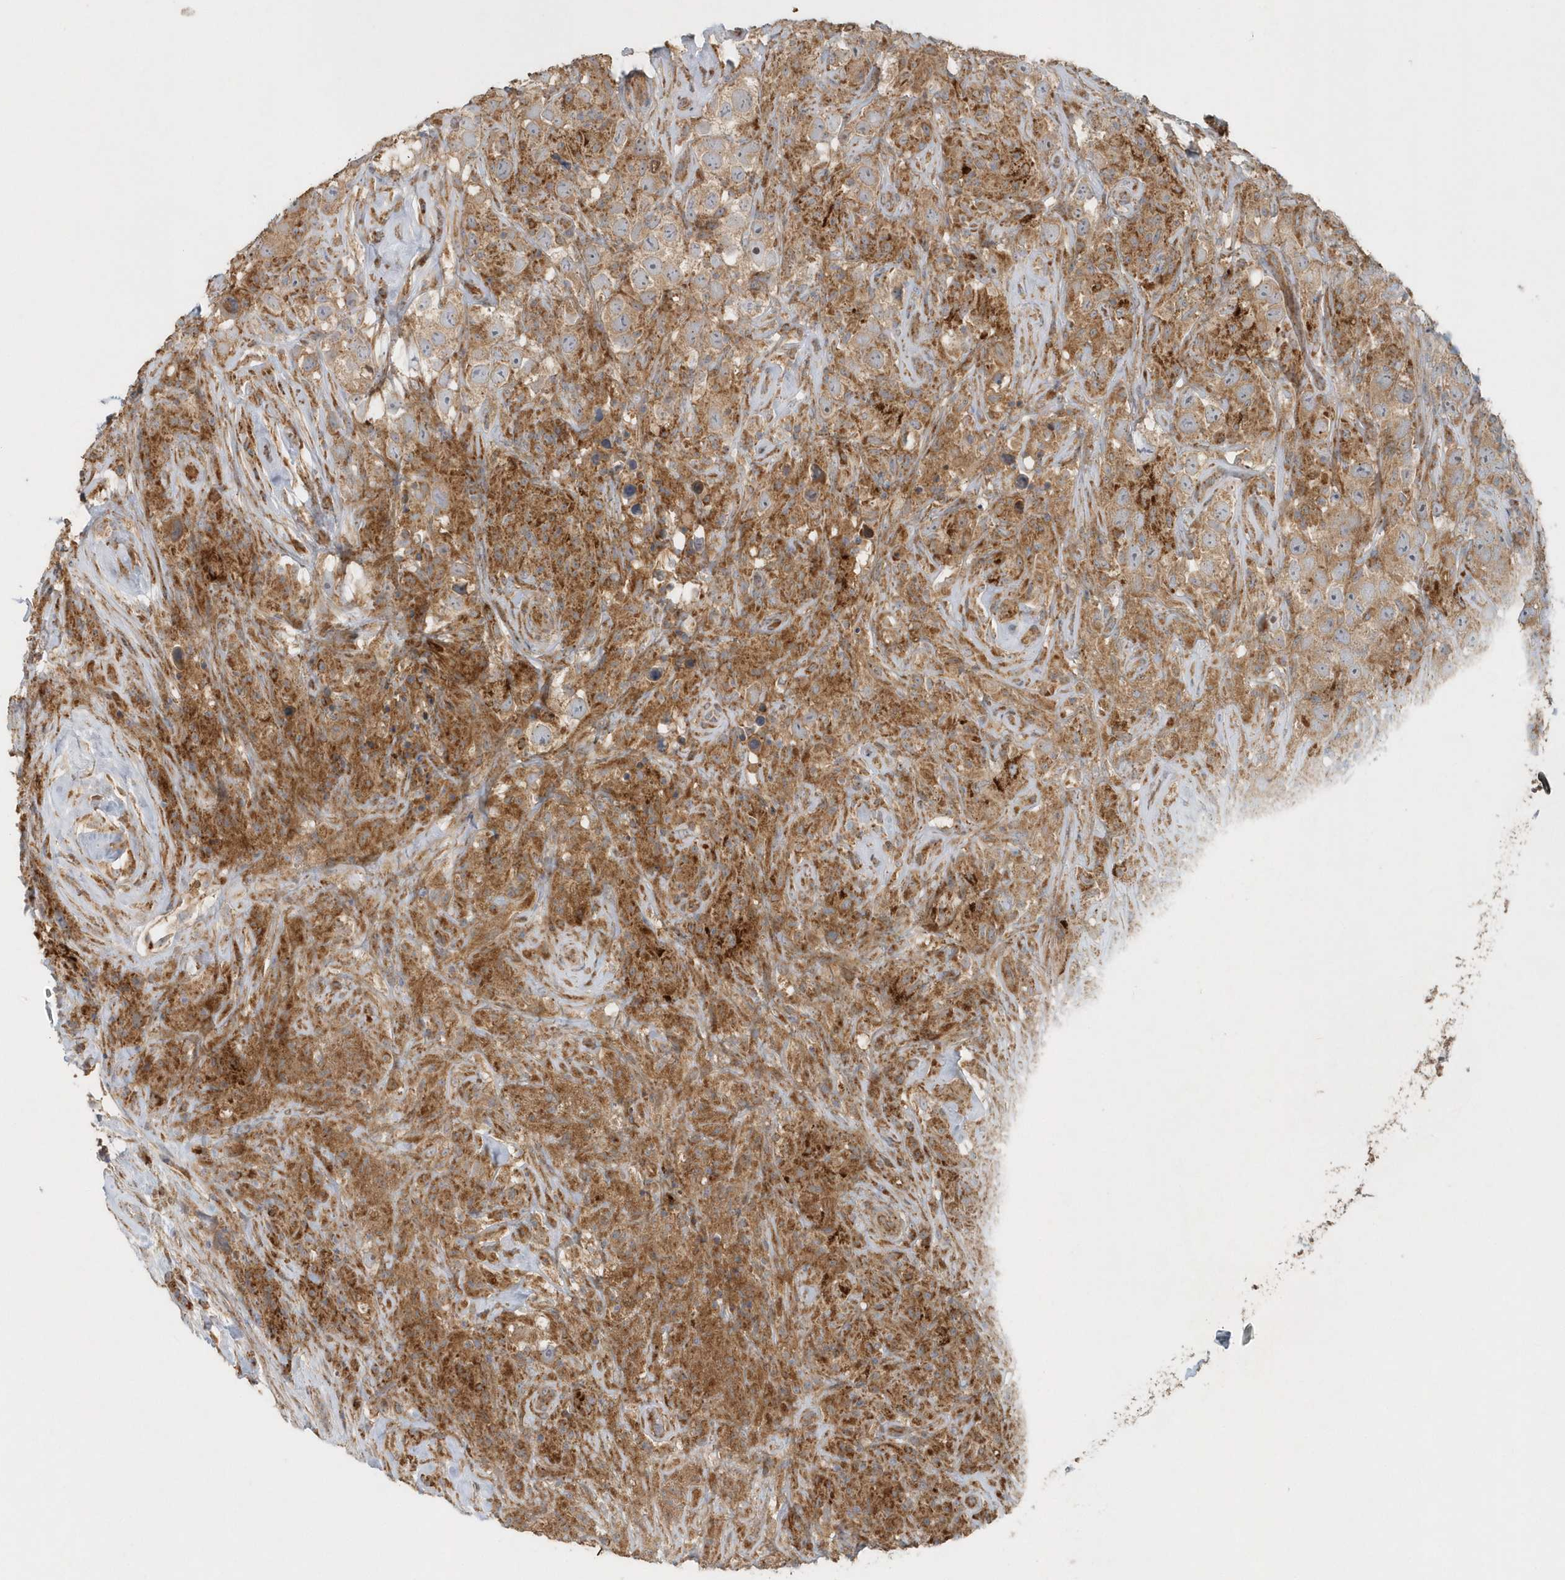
{"staining": {"intensity": "moderate", "quantity": ">75%", "location": "cytoplasmic/membranous"}, "tissue": "testis cancer", "cell_type": "Tumor cells", "image_type": "cancer", "snomed": [{"axis": "morphology", "description": "Seminoma, NOS"}, {"axis": "topography", "description": "Testis"}], "caption": "Immunohistochemical staining of human testis cancer exhibits moderate cytoplasmic/membranous protein expression in about >75% of tumor cells. The staining is performed using DAB brown chromogen to label protein expression. The nuclei are counter-stained blue using hematoxylin.", "gene": "MMUT", "patient": {"sex": "male", "age": 49}}